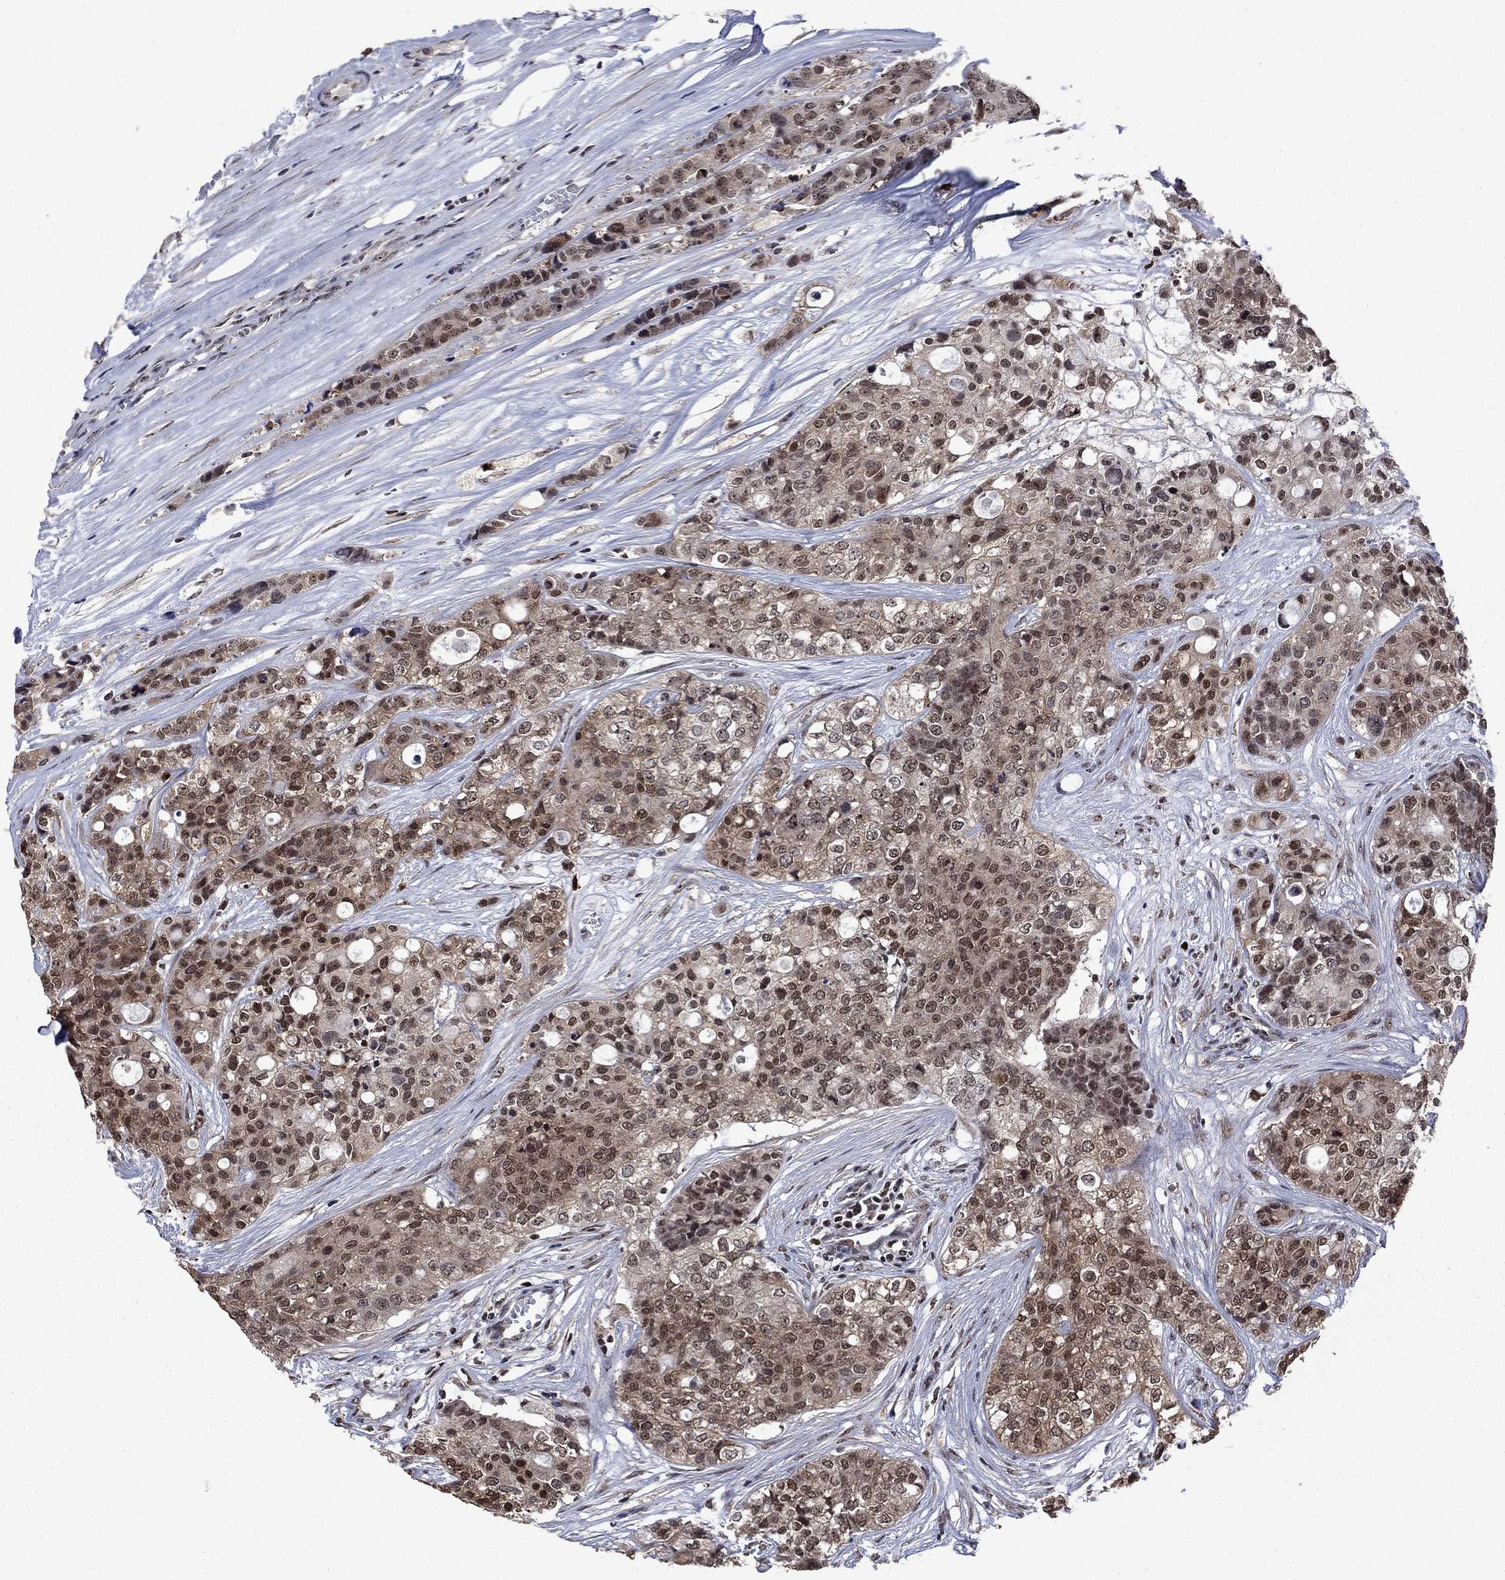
{"staining": {"intensity": "moderate", "quantity": "25%-75%", "location": "nuclear"}, "tissue": "carcinoid", "cell_type": "Tumor cells", "image_type": "cancer", "snomed": [{"axis": "morphology", "description": "Carcinoid, malignant, NOS"}, {"axis": "topography", "description": "Colon"}], "caption": "The immunohistochemical stain labels moderate nuclear expression in tumor cells of carcinoid tissue.", "gene": "FBL", "patient": {"sex": "male", "age": 81}}